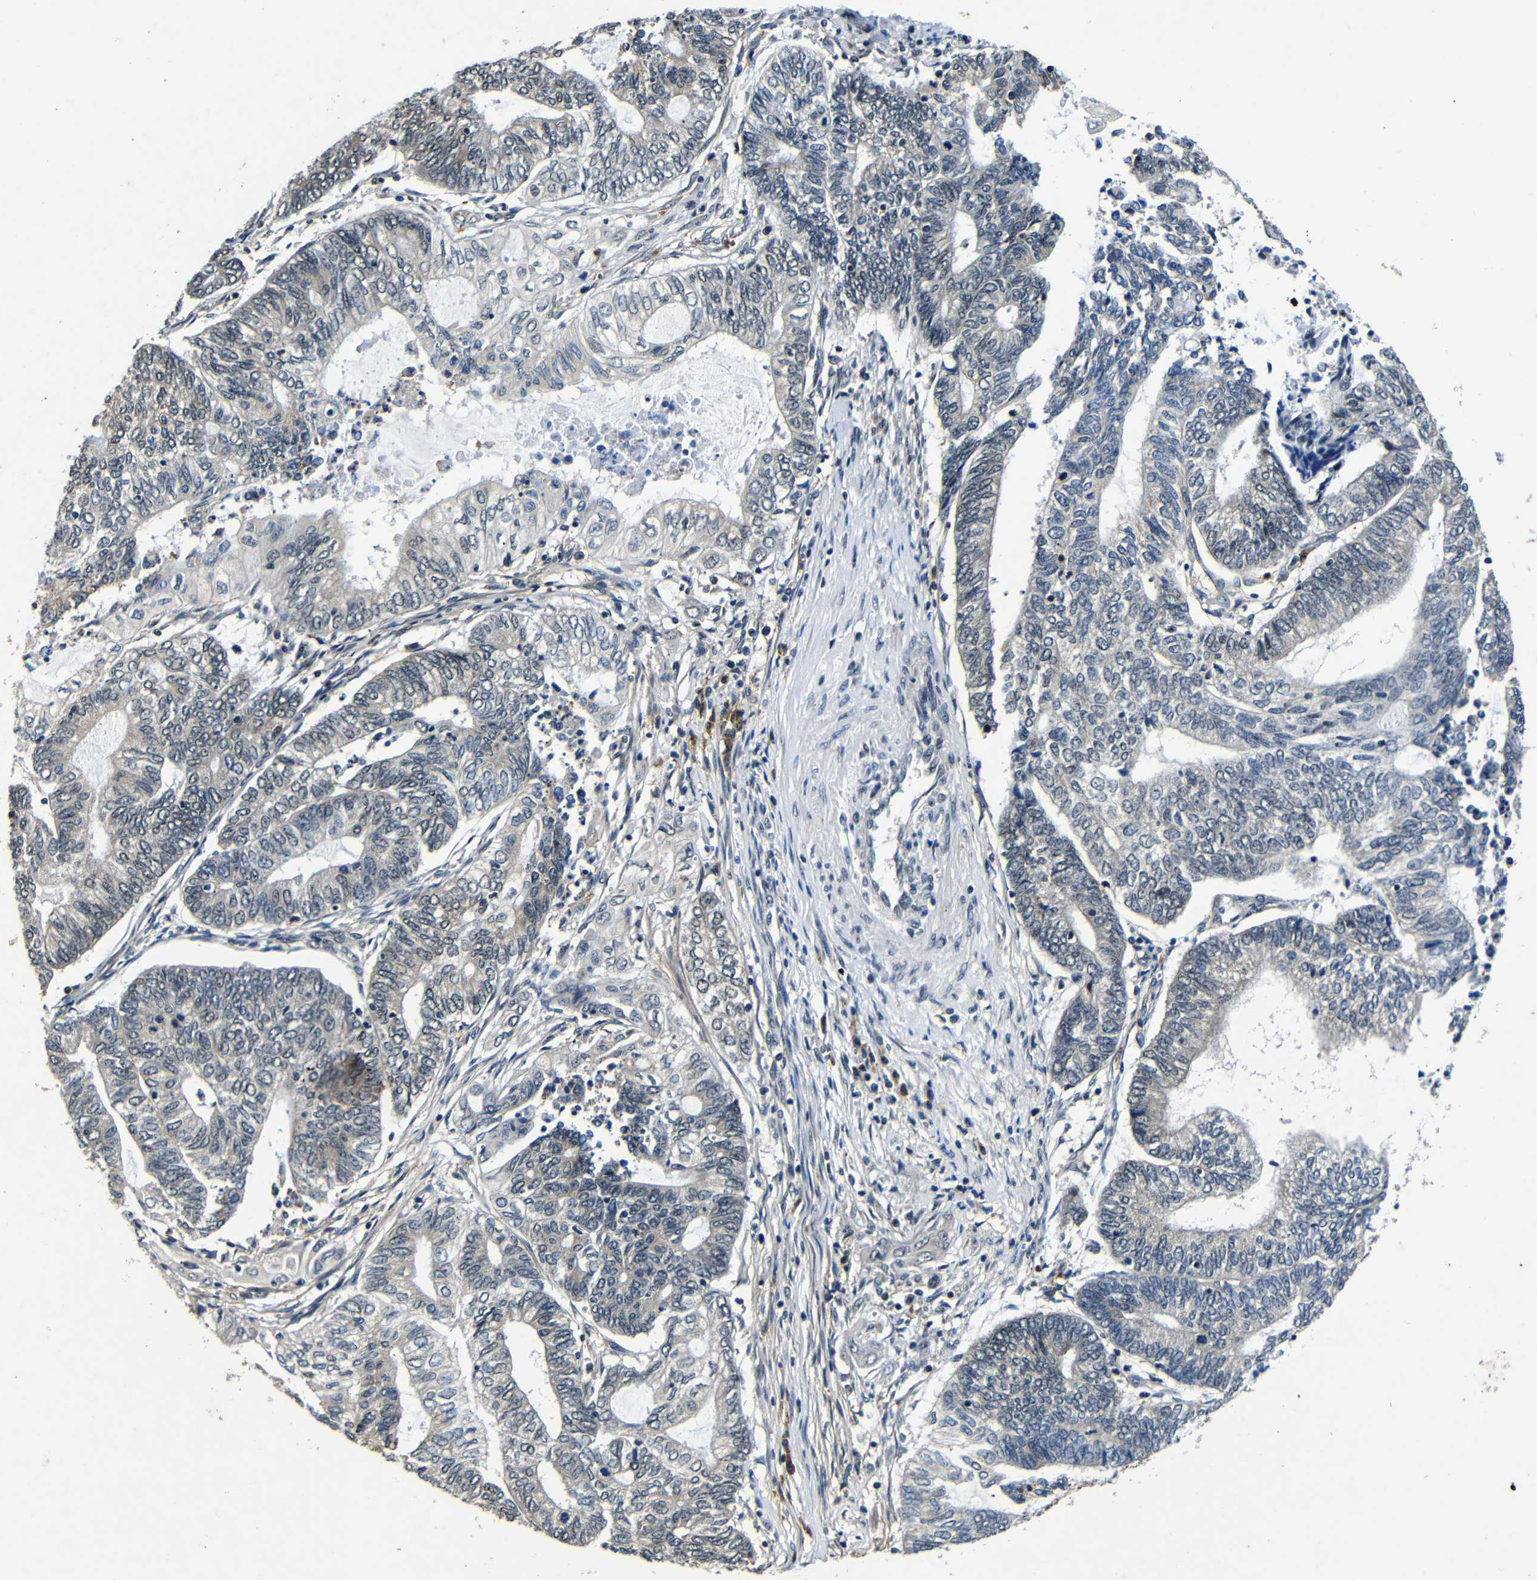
{"staining": {"intensity": "weak", "quantity": "<25%", "location": "nuclear"}, "tissue": "endometrial cancer", "cell_type": "Tumor cells", "image_type": "cancer", "snomed": [{"axis": "morphology", "description": "Adenocarcinoma, NOS"}, {"axis": "topography", "description": "Uterus"}, {"axis": "topography", "description": "Endometrium"}], "caption": "High magnification brightfield microscopy of adenocarcinoma (endometrial) stained with DAB (3,3'-diaminobenzidine) (brown) and counterstained with hematoxylin (blue): tumor cells show no significant positivity. Brightfield microscopy of IHC stained with DAB (brown) and hematoxylin (blue), captured at high magnification.", "gene": "FOXD4", "patient": {"sex": "female", "age": 70}}